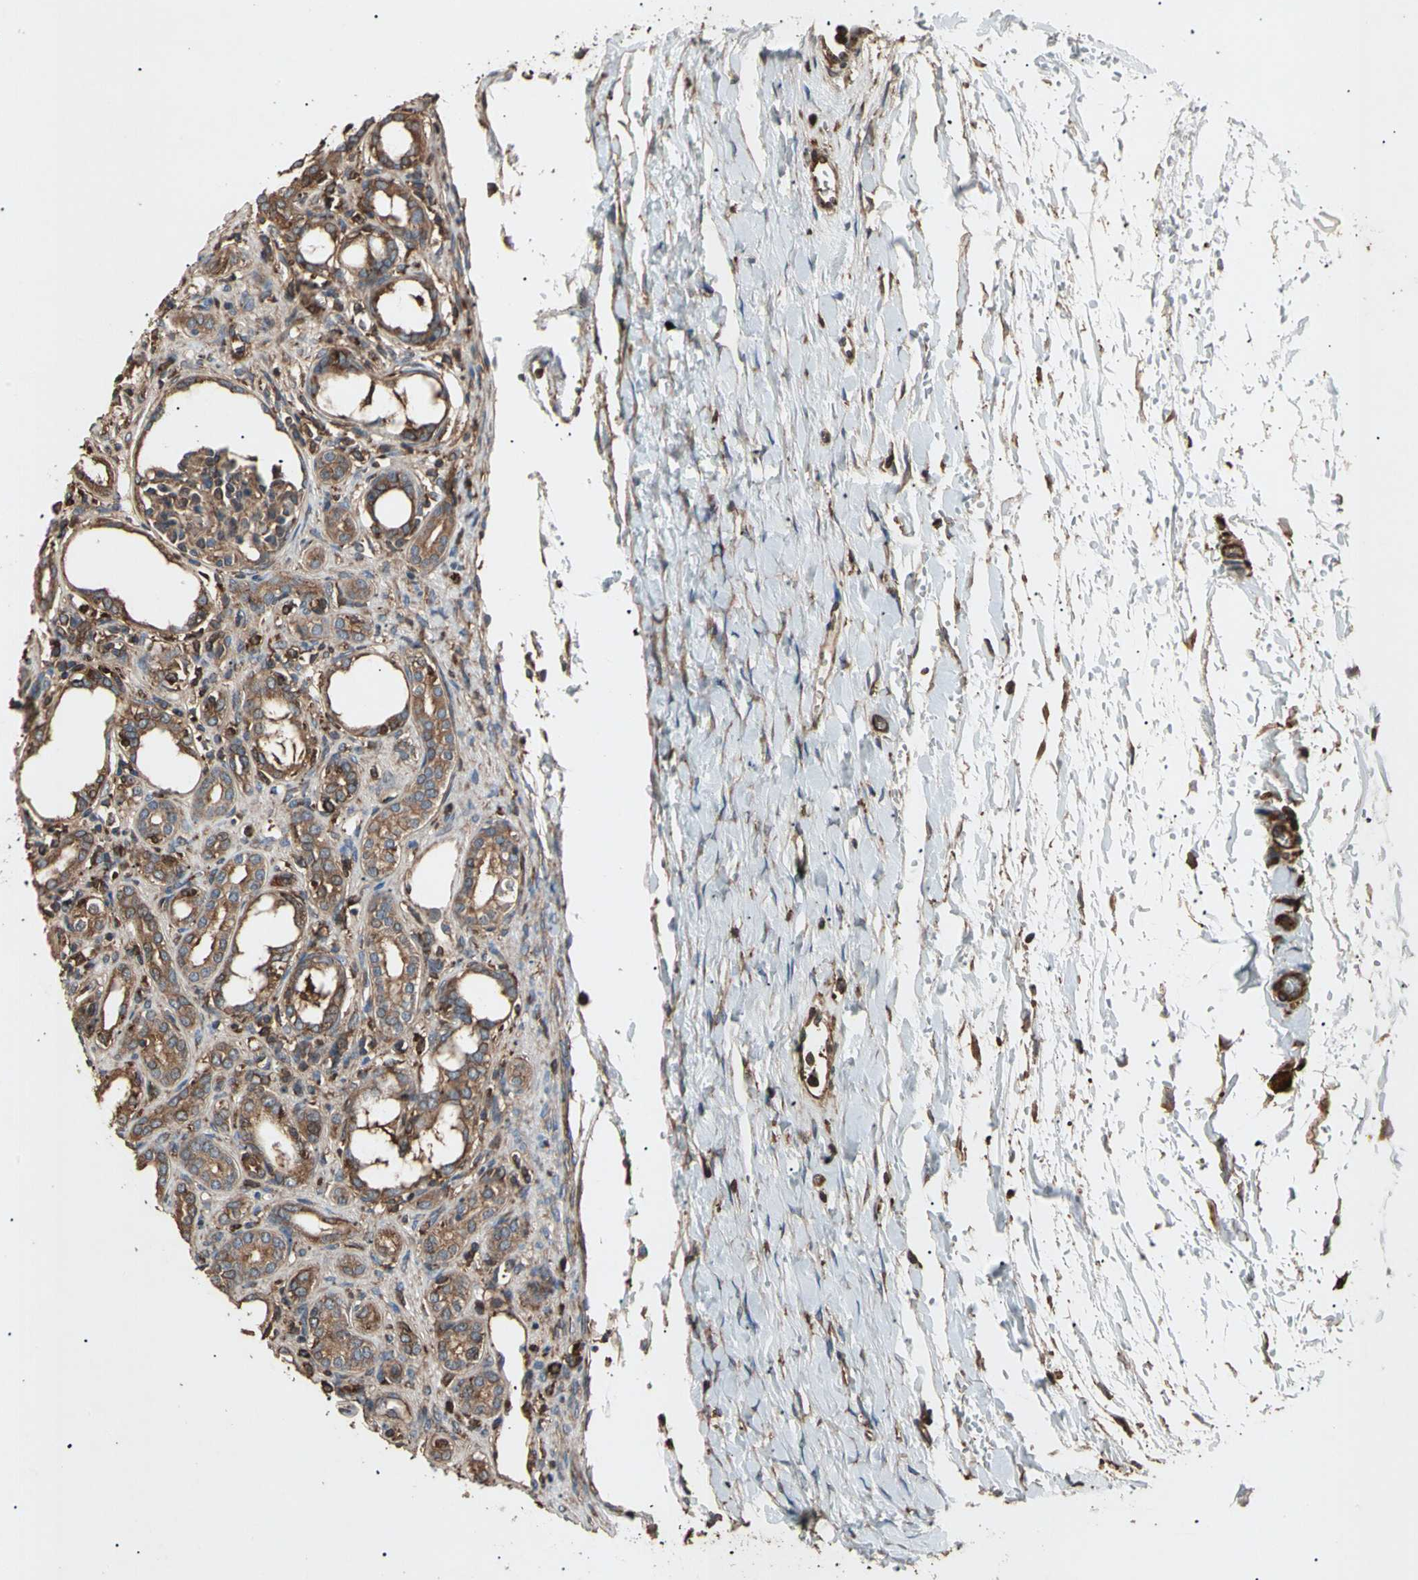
{"staining": {"intensity": "moderate", "quantity": ">75%", "location": "cytoplasmic/membranous"}, "tissue": "kidney", "cell_type": "Cells in glomeruli", "image_type": "normal", "snomed": [{"axis": "morphology", "description": "Normal tissue, NOS"}, {"axis": "topography", "description": "Kidney"}], "caption": "Immunohistochemical staining of benign kidney demonstrates moderate cytoplasmic/membranous protein staining in about >75% of cells in glomeruli.", "gene": "AGBL2", "patient": {"sex": "male", "age": 7}}